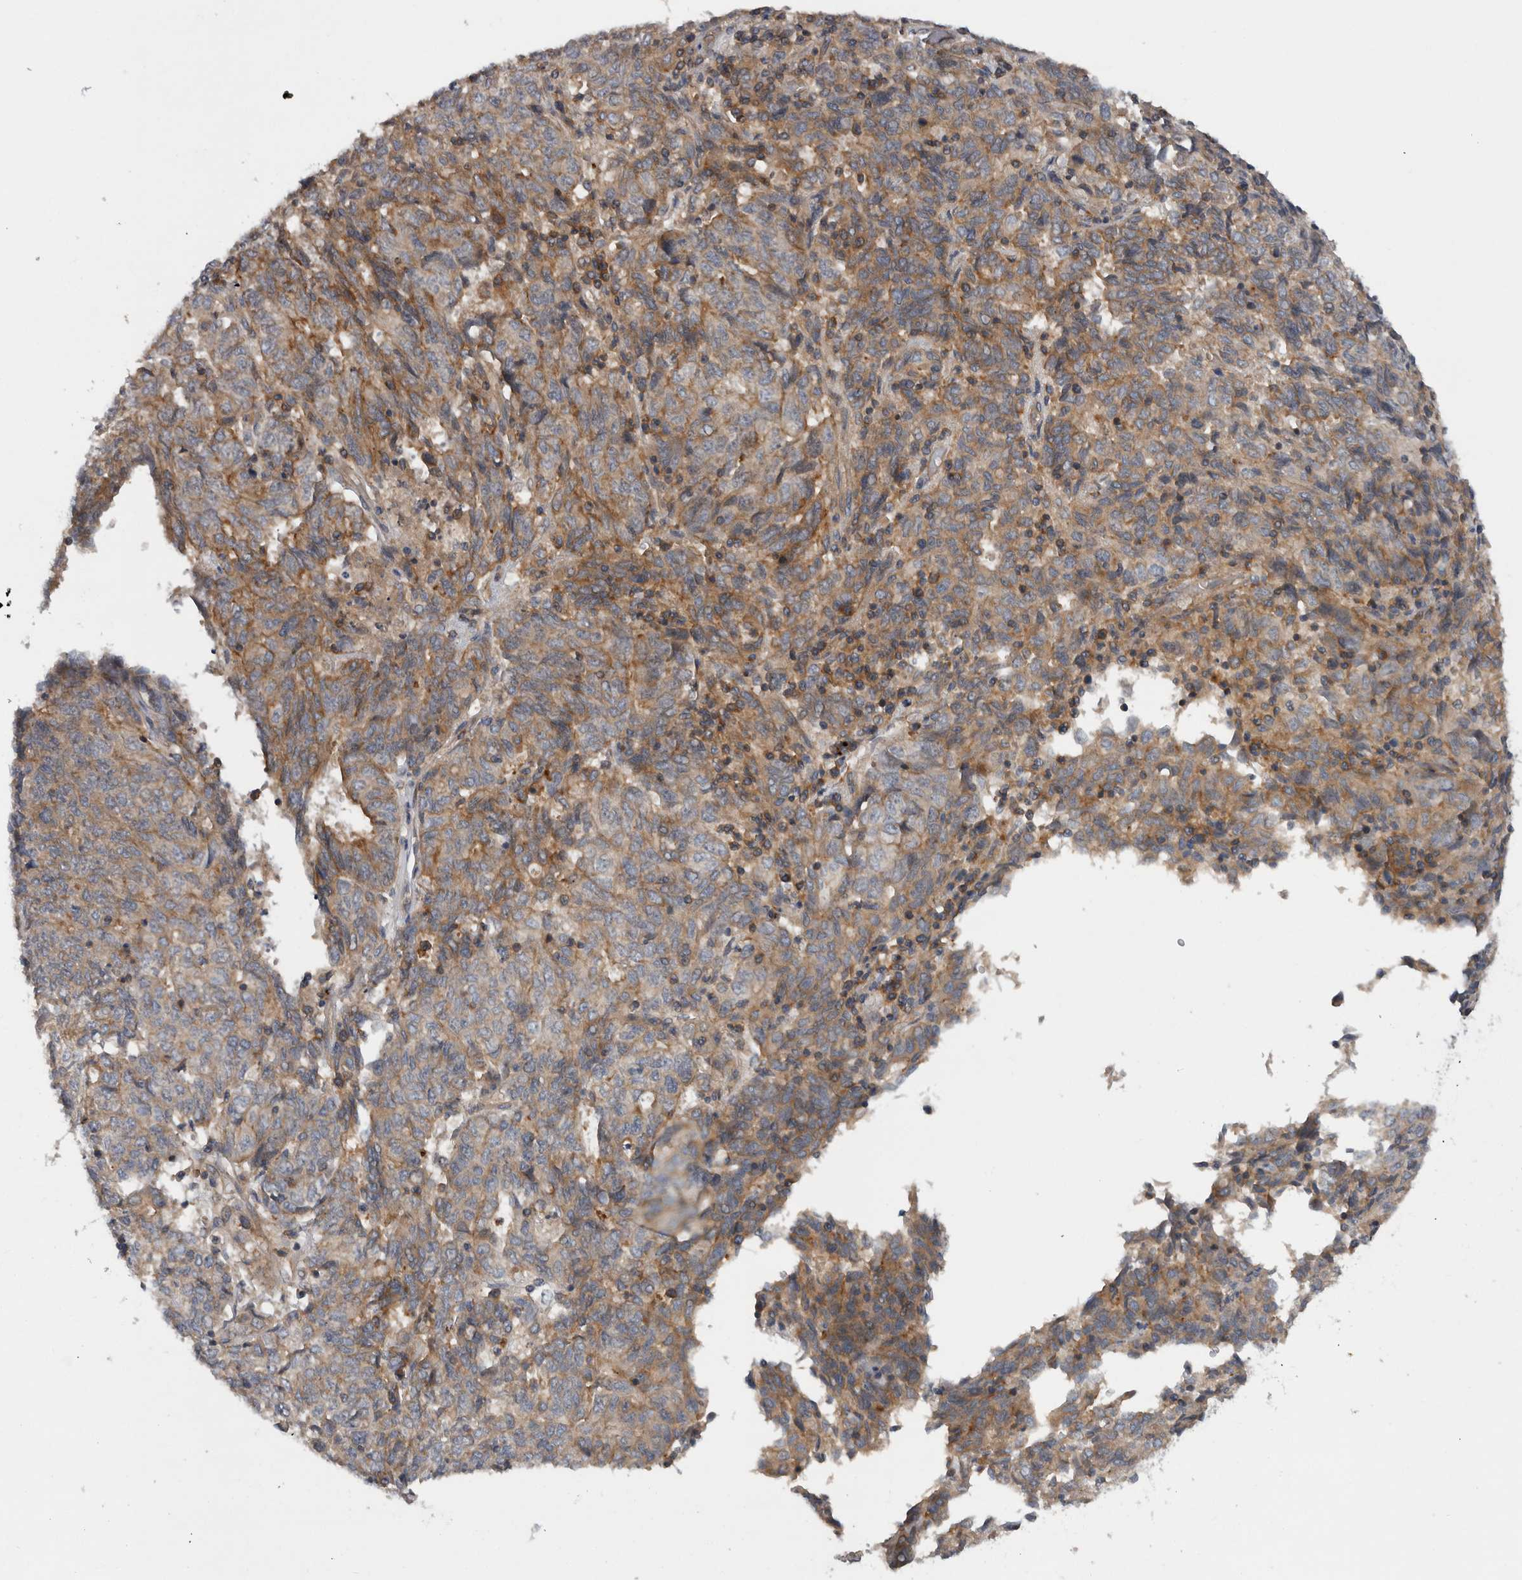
{"staining": {"intensity": "moderate", "quantity": ">75%", "location": "cytoplasmic/membranous"}, "tissue": "endometrial cancer", "cell_type": "Tumor cells", "image_type": "cancer", "snomed": [{"axis": "morphology", "description": "Adenocarcinoma, NOS"}, {"axis": "topography", "description": "Endometrium"}], "caption": "Brown immunohistochemical staining in human endometrial adenocarcinoma shows moderate cytoplasmic/membranous positivity in approximately >75% of tumor cells.", "gene": "SCARA5", "patient": {"sex": "female", "age": 80}}